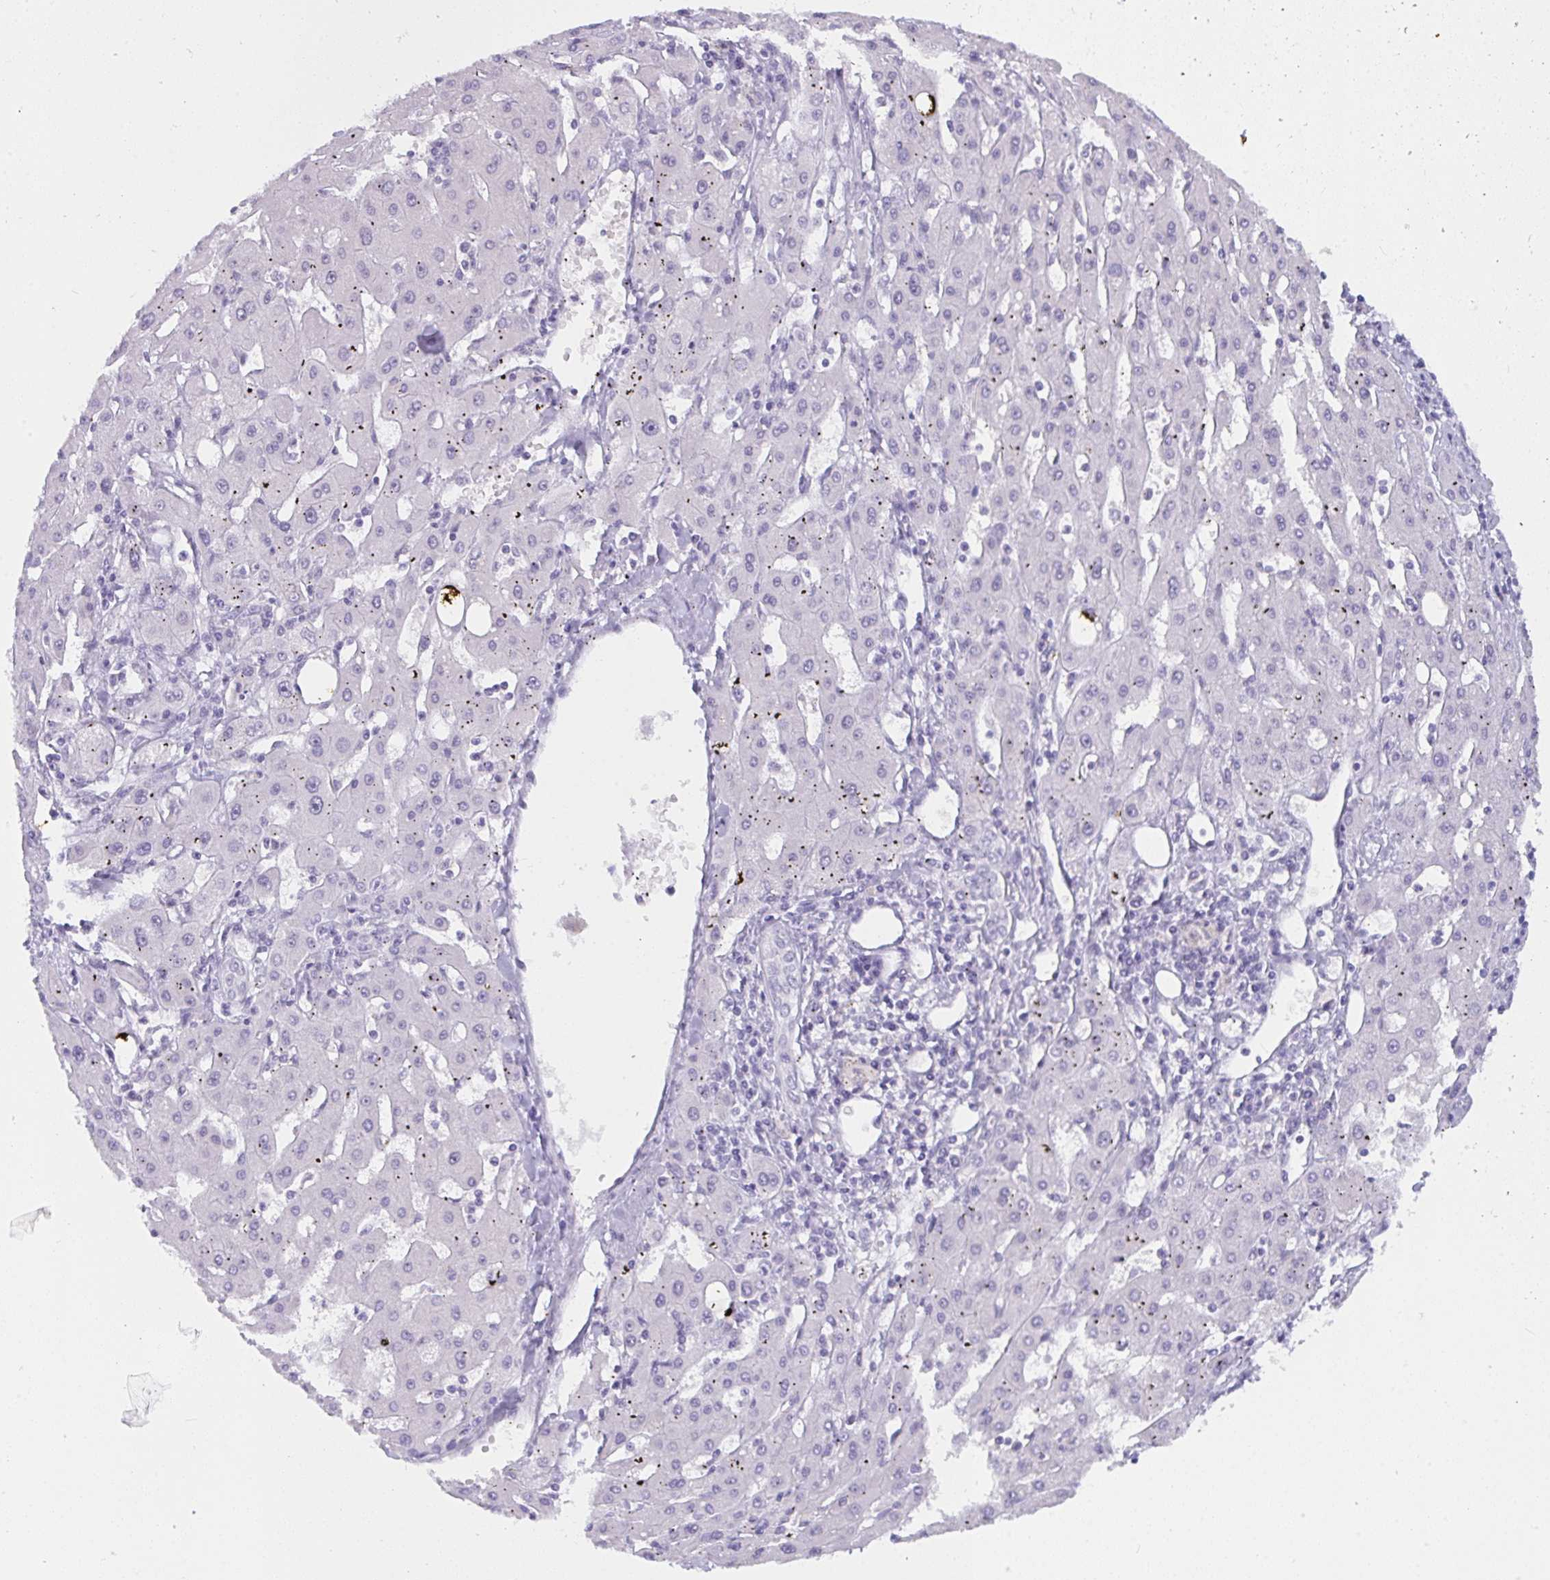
{"staining": {"intensity": "negative", "quantity": "none", "location": "none"}, "tissue": "liver cancer", "cell_type": "Tumor cells", "image_type": "cancer", "snomed": [{"axis": "morphology", "description": "Carcinoma, Hepatocellular, NOS"}, {"axis": "topography", "description": "Liver"}], "caption": "There is no significant positivity in tumor cells of hepatocellular carcinoma (liver). (DAB (3,3'-diaminobenzidine) IHC with hematoxylin counter stain).", "gene": "CDK13", "patient": {"sex": "male", "age": 72}}